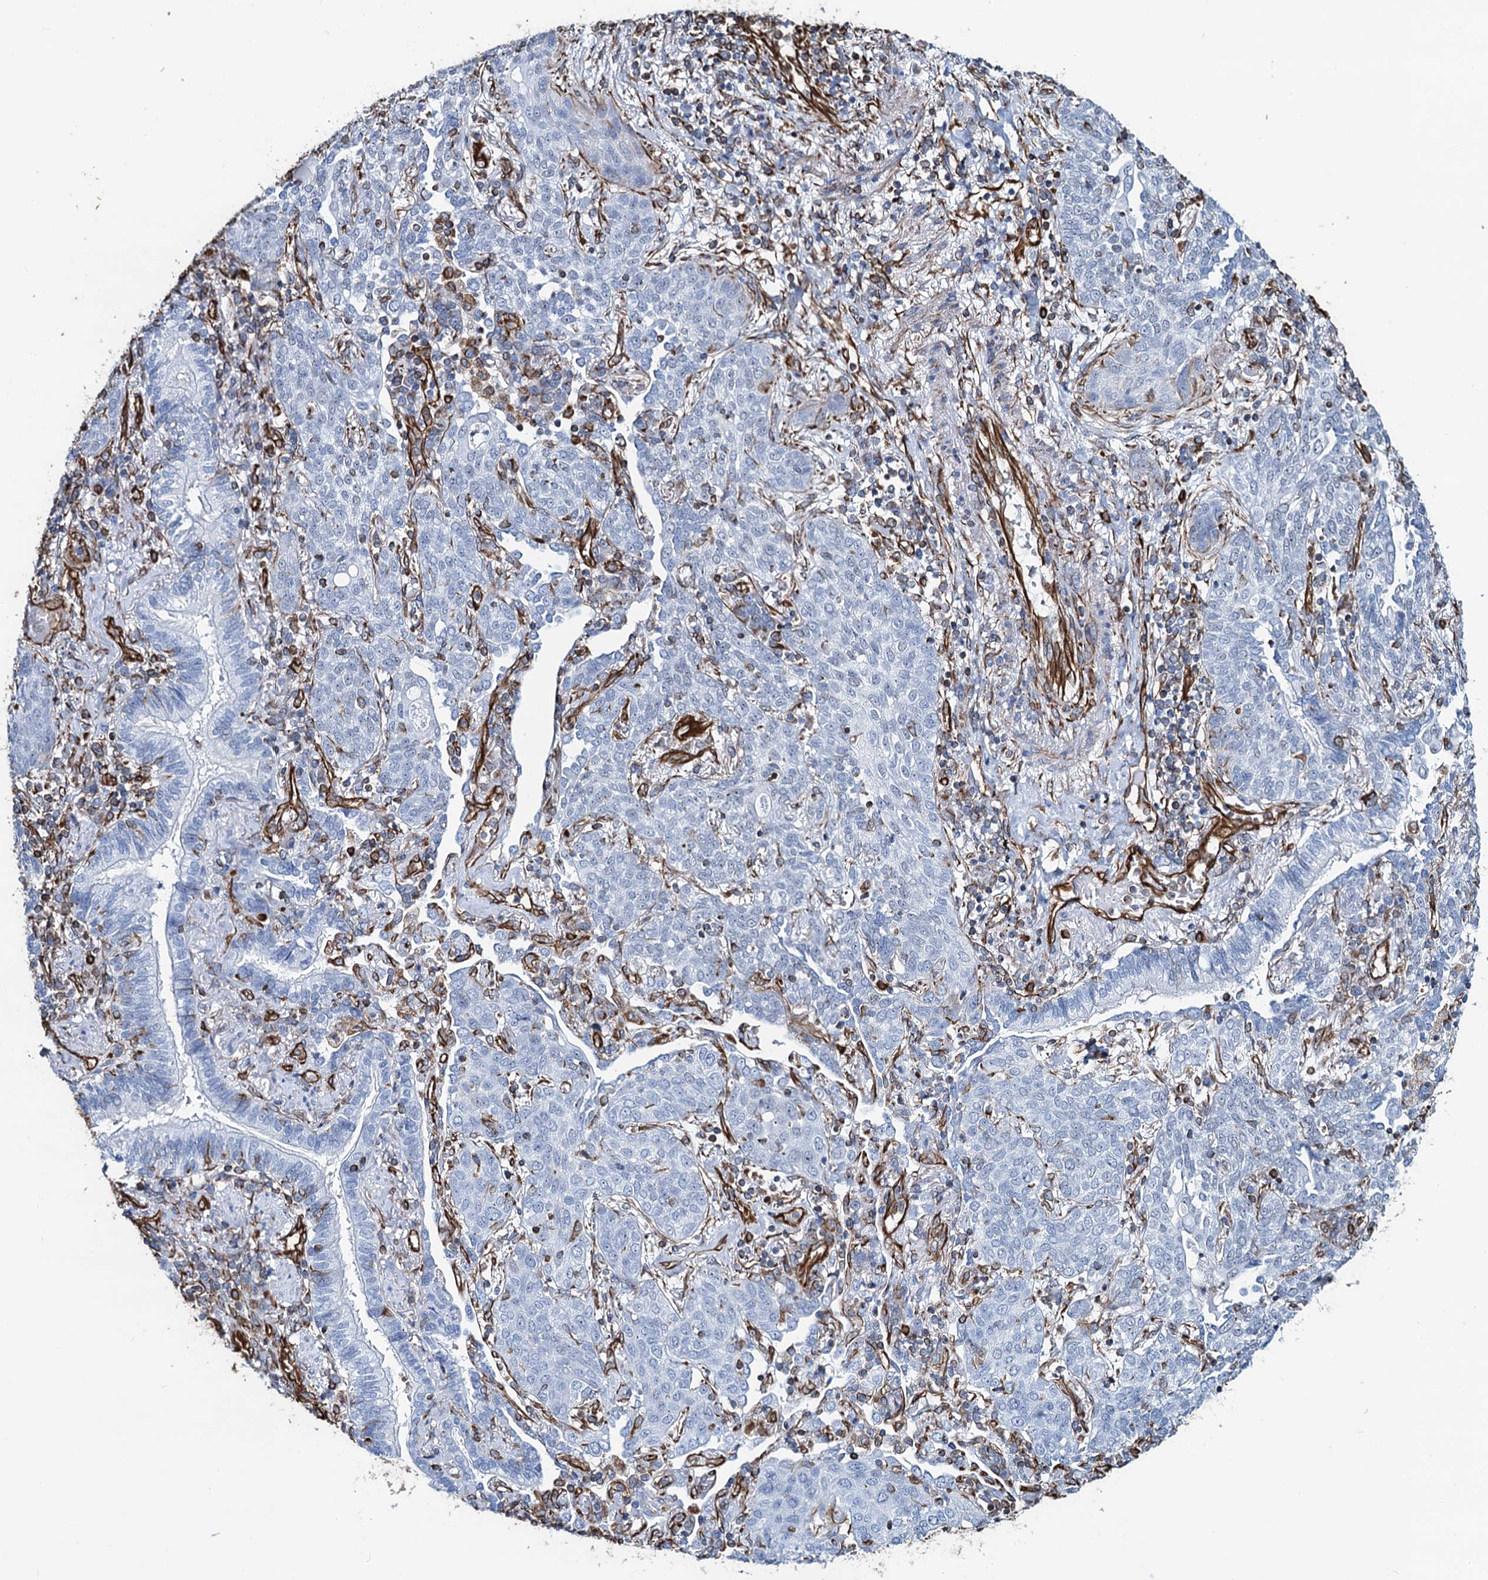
{"staining": {"intensity": "negative", "quantity": "none", "location": "none"}, "tissue": "lung cancer", "cell_type": "Tumor cells", "image_type": "cancer", "snomed": [{"axis": "morphology", "description": "Squamous cell carcinoma, NOS"}, {"axis": "topography", "description": "Lung"}], "caption": "Immunohistochemistry (IHC) micrograph of human lung cancer (squamous cell carcinoma) stained for a protein (brown), which exhibits no expression in tumor cells.", "gene": "PGM2", "patient": {"sex": "female", "age": 70}}